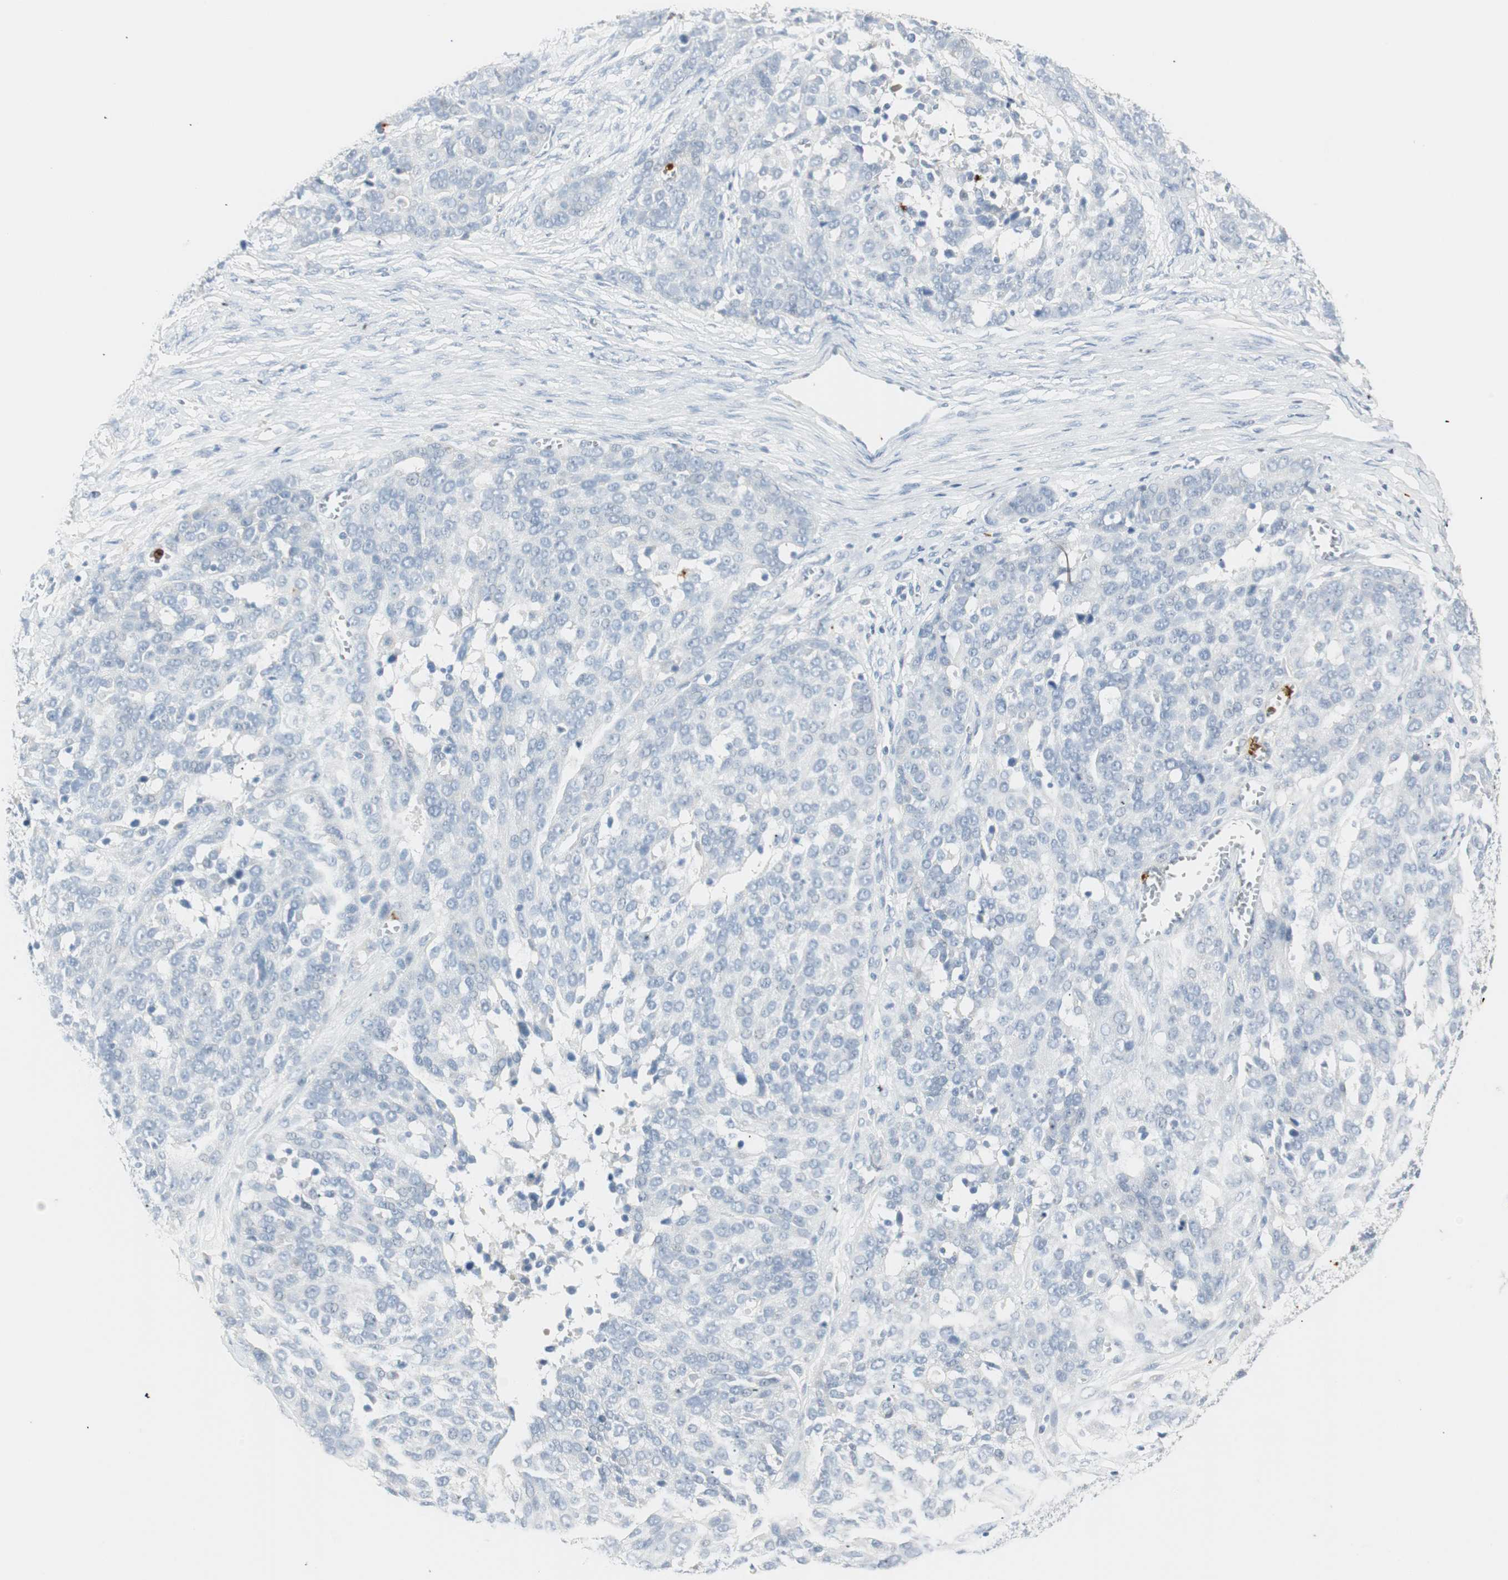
{"staining": {"intensity": "negative", "quantity": "none", "location": "none"}, "tissue": "ovarian cancer", "cell_type": "Tumor cells", "image_type": "cancer", "snomed": [{"axis": "morphology", "description": "Cystadenocarcinoma, serous, NOS"}, {"axis": "topography", "description": "Ovary"}], "caption": "This photomicrograph is of ovarian serous cystadenocarcinoma stained with immunohistochemistry (IHC) to label a protein in brown with the nuclei are counter-stained blue. There is no expression in tumor cells.", "gene": "PRTN3", "patient": {"sex": "female", "age": 44}}